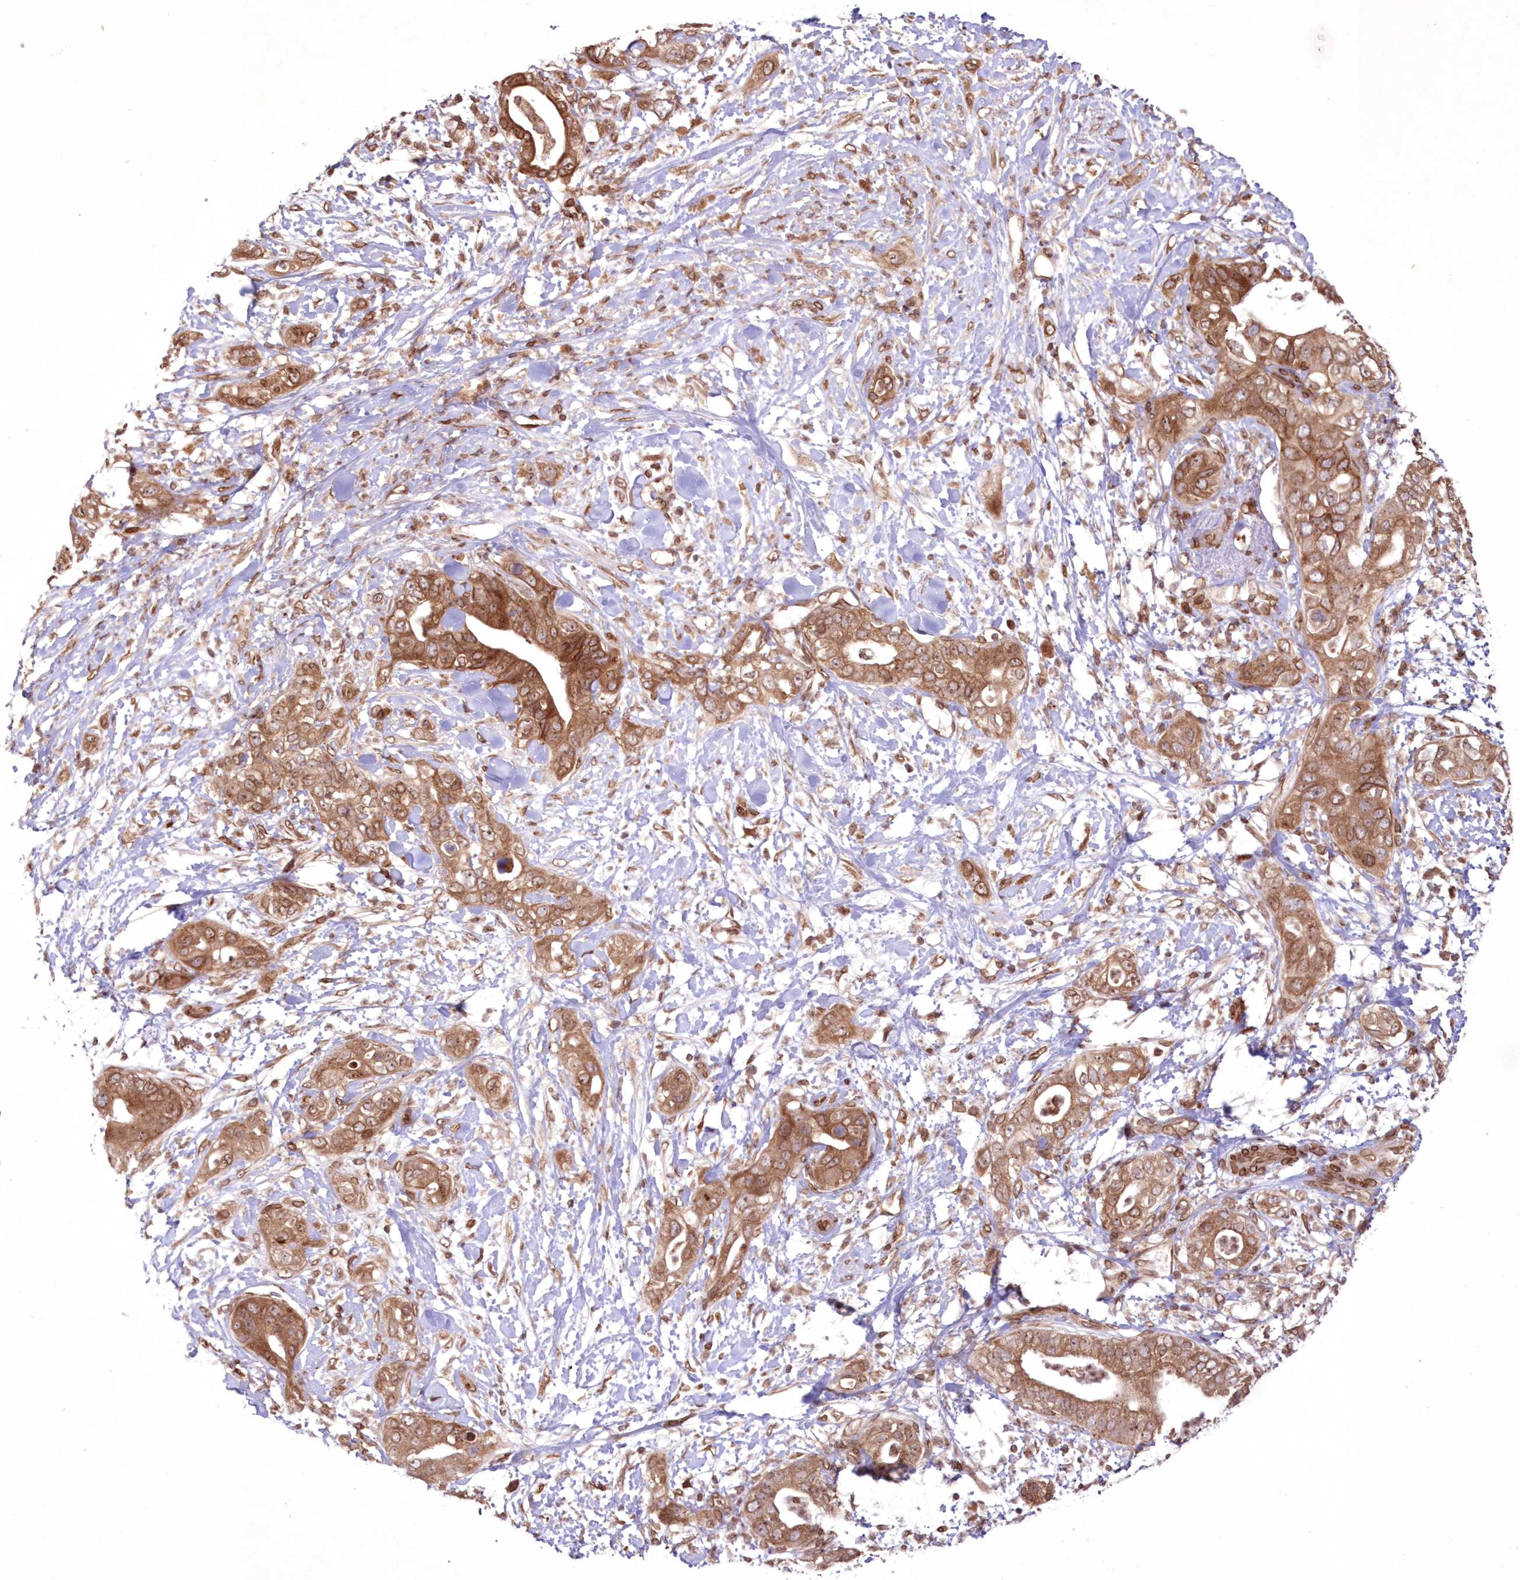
{"staining": {"intensity": "moderate", "quantity": ">75%", "location": "cytoplasmic/membranous"}, "tissue": "pancreatic cancer", "cell_type": "Tumor cells", "image_type": "cancer", "snomed": [{"axis": "morphology", "description": "Adenocarcinoma, NOS"}, {"axis": "topography", "description": "Pancreas"}], "caption": "The immunohistochemical stain labels moderate cytoplasmic/membranous staining in tumor cells of pancreatic cancer (adenocarcinoma) tissue. (DAB IHC, brown staining for protein, blue staining for nuclei).", "gene": "DNAJC27", "patient": {"sex": "female", "age": 78}}